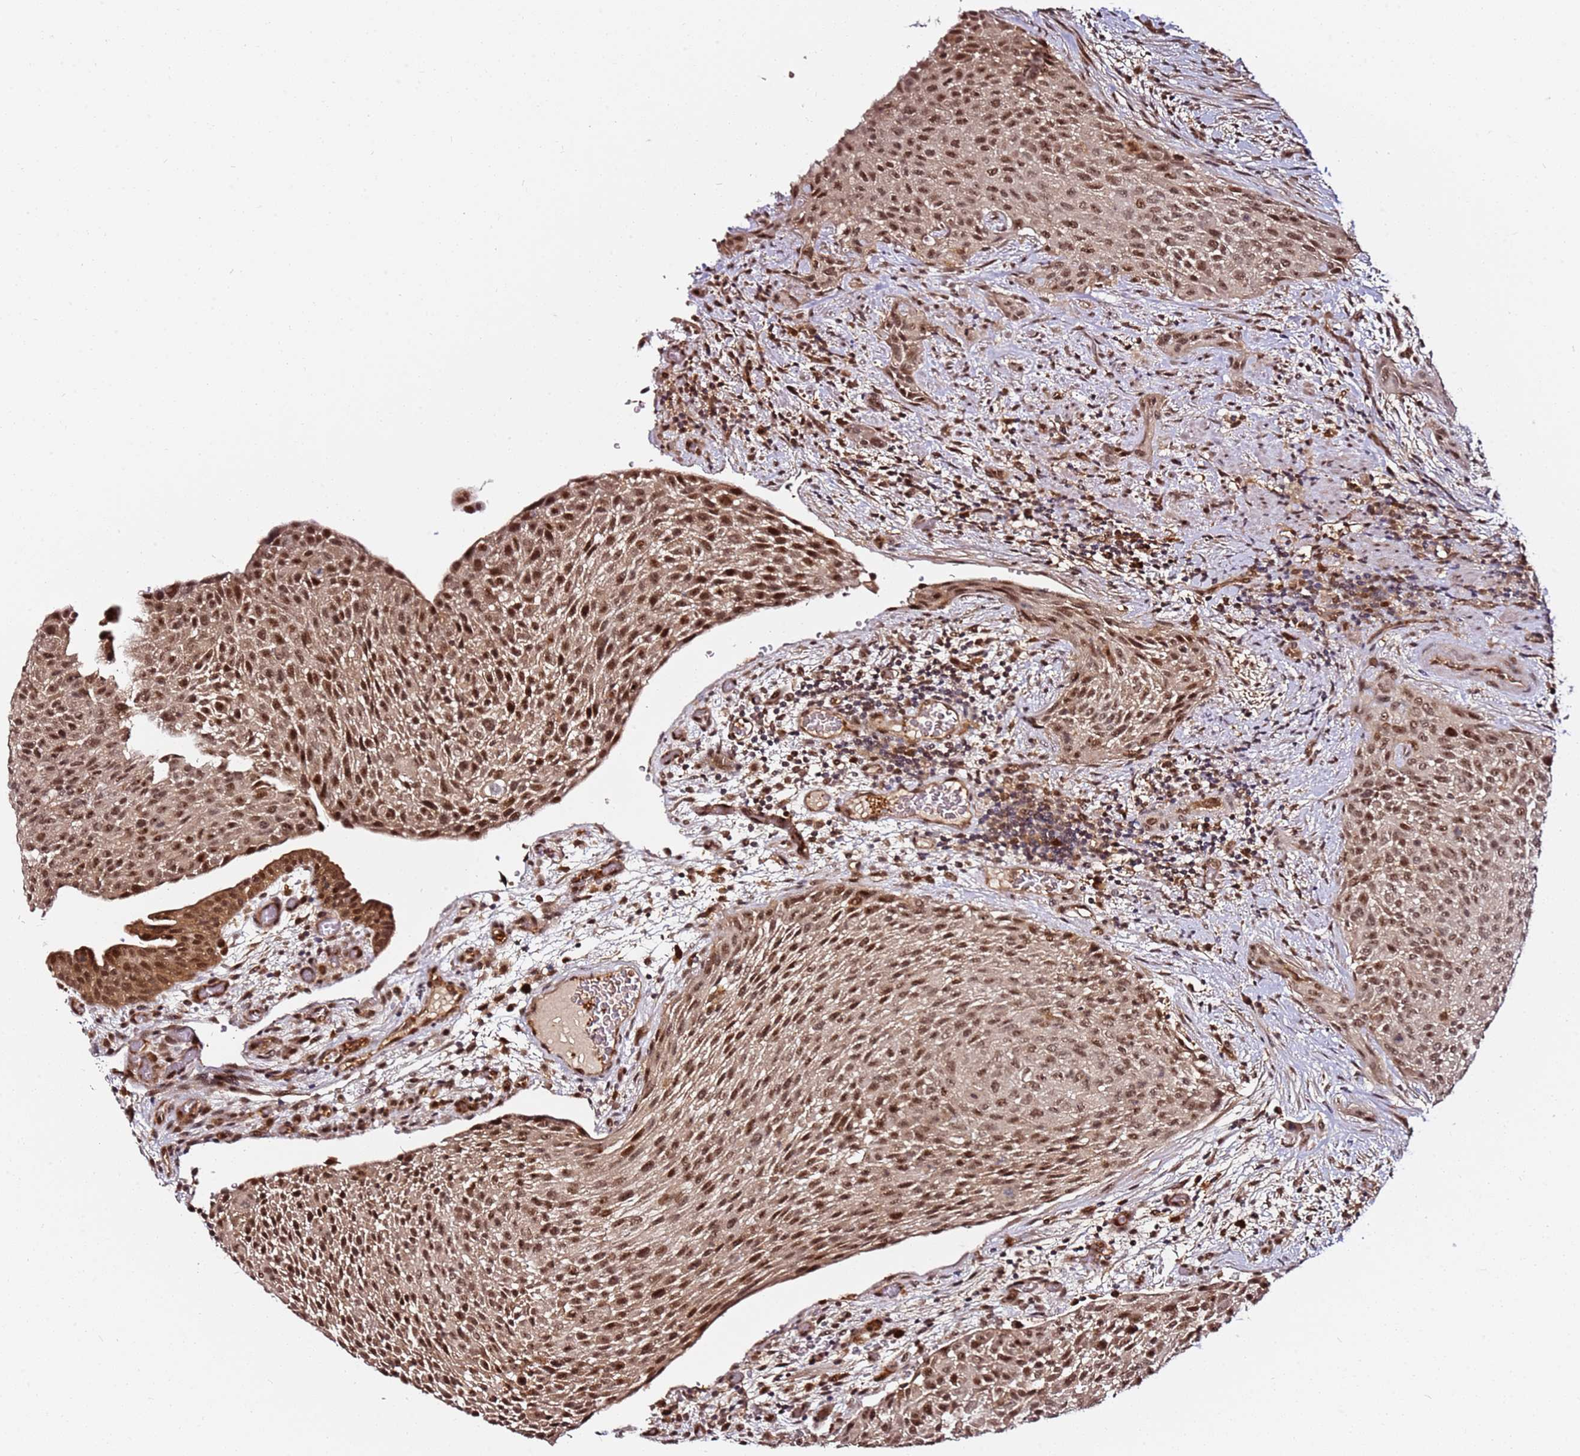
{"staining": {"intensity": "moderate", "quantity": ">75%", "location": "cytoplasmic/membranous,nuclear"}, "tissue": "urothelial cancer", "cell_type": "Tumor cells", "image_type": "cancer", "snomed": [{"axis": "morphology", "description": "Normal tissue, NOS"}, {"axis": "morphology", "description": "Urothelial carcinoma, NOS"}, {"axis": "topography", "description": "Urinary bladder"}, {"axis": "topography", "description": "Peripheral nerve tissue"}], "caption": "This histopathology image exhibits IHC staining of human urothelial cancer, with medium moderate cytoplasmic/membranous and nuclear positivity in about >75% of tumor cells.", "gene": "RGS18", "patient": {"sex": "male", "age": 35}}